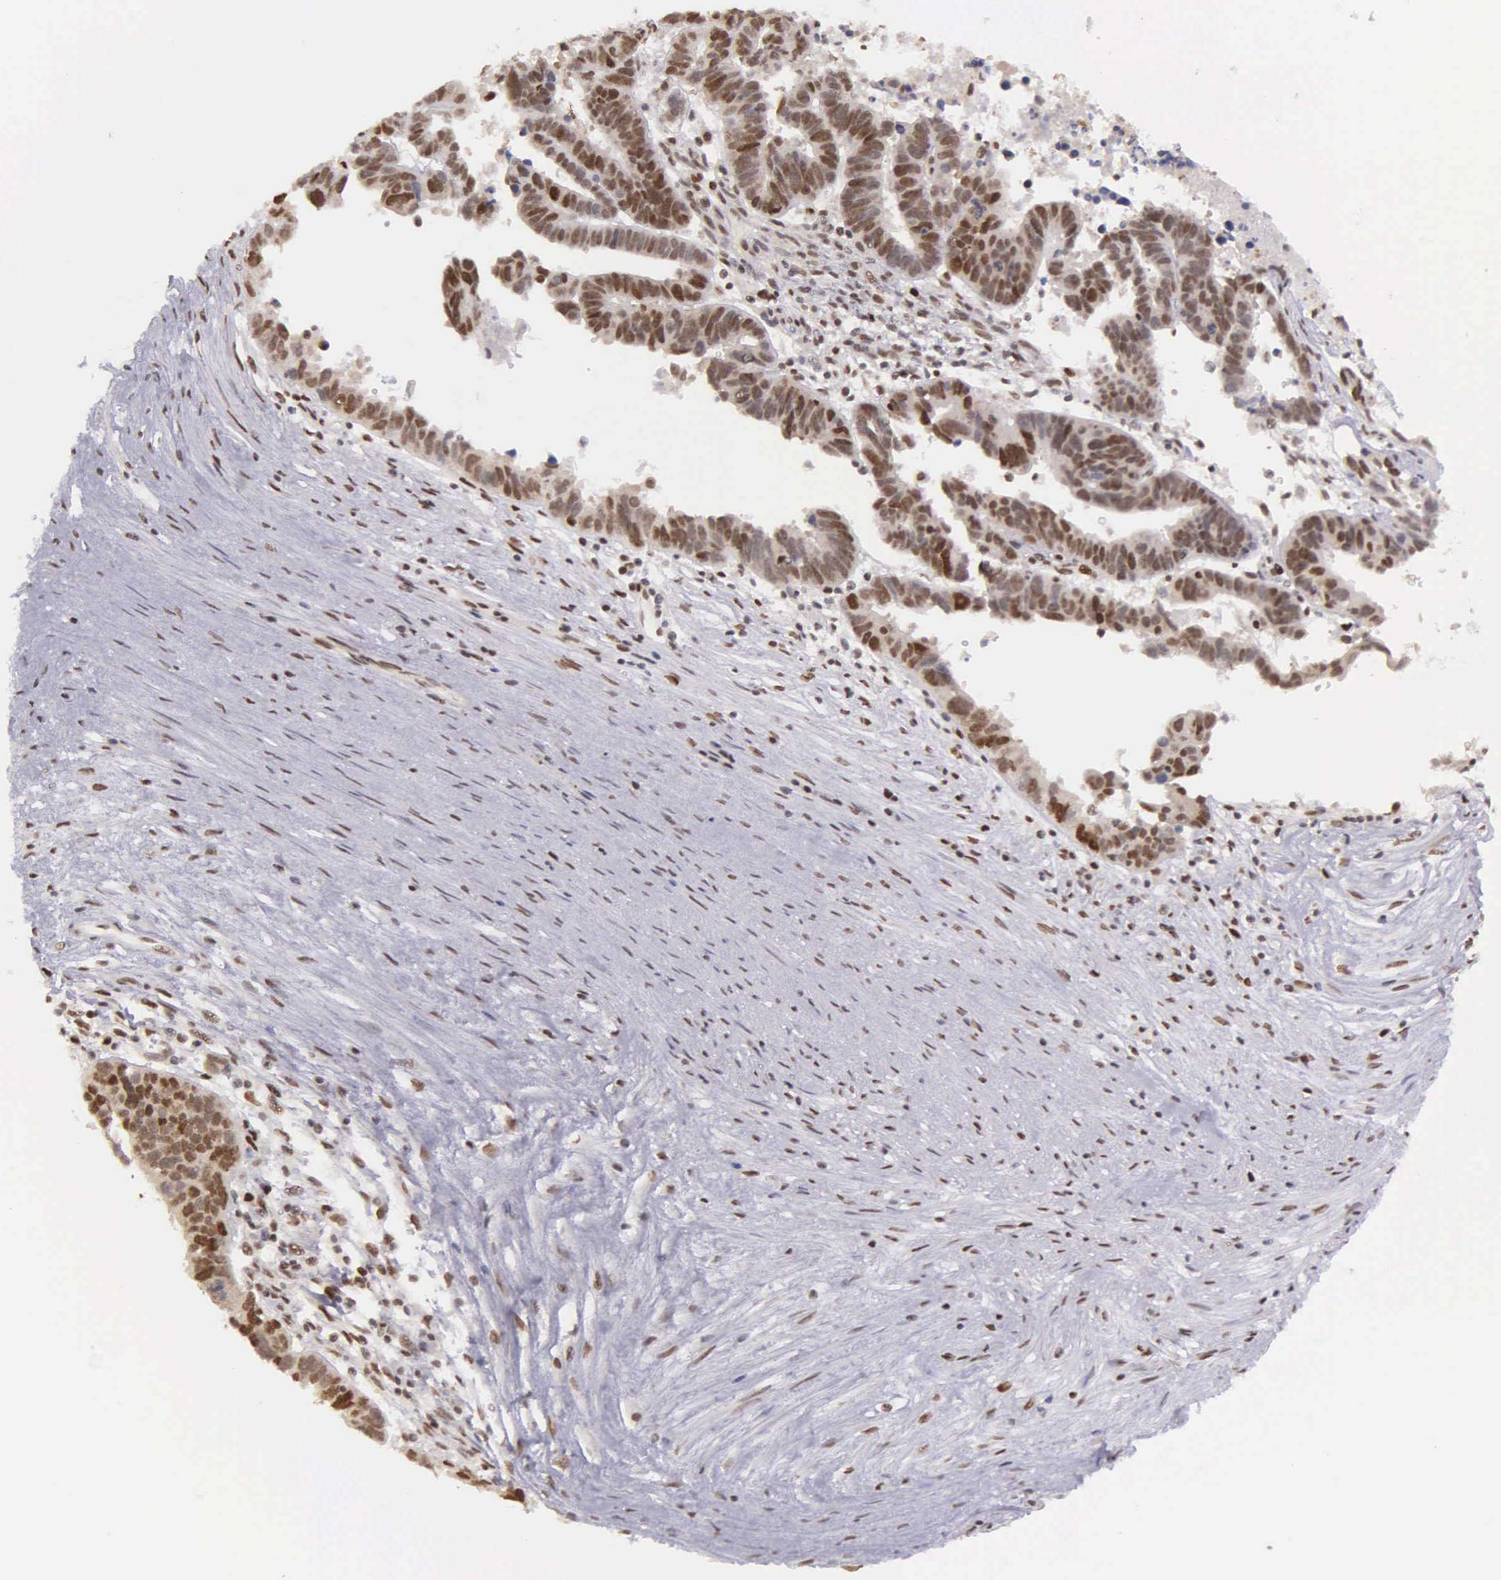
{"staining": {"intensity": "strong", "quantity": ">75%", "location": "nuclear"}, "tissue": "ovarian cancer", "cell_type": "Tumor cells", "image_type": "cancer", "snomed": [{"axis": "morphology", "description": "Carcinoma, endometroid"}, {"axis": "morphology", "description": "Cystadenocarcinoma, serous, NOS"}, {"axis": "topography", "description": "Ovary"}], "caption": "Endometroid carcinoma (ovarian) stained with DAB immunohistochemistry reveals high levels of strong nuclear expression in approximately >75% of tumor cells. (IHC, brightfield microscopy, high magnification).", "gene": "UBR7", "patient": {"sex": "female", "age": 45}}